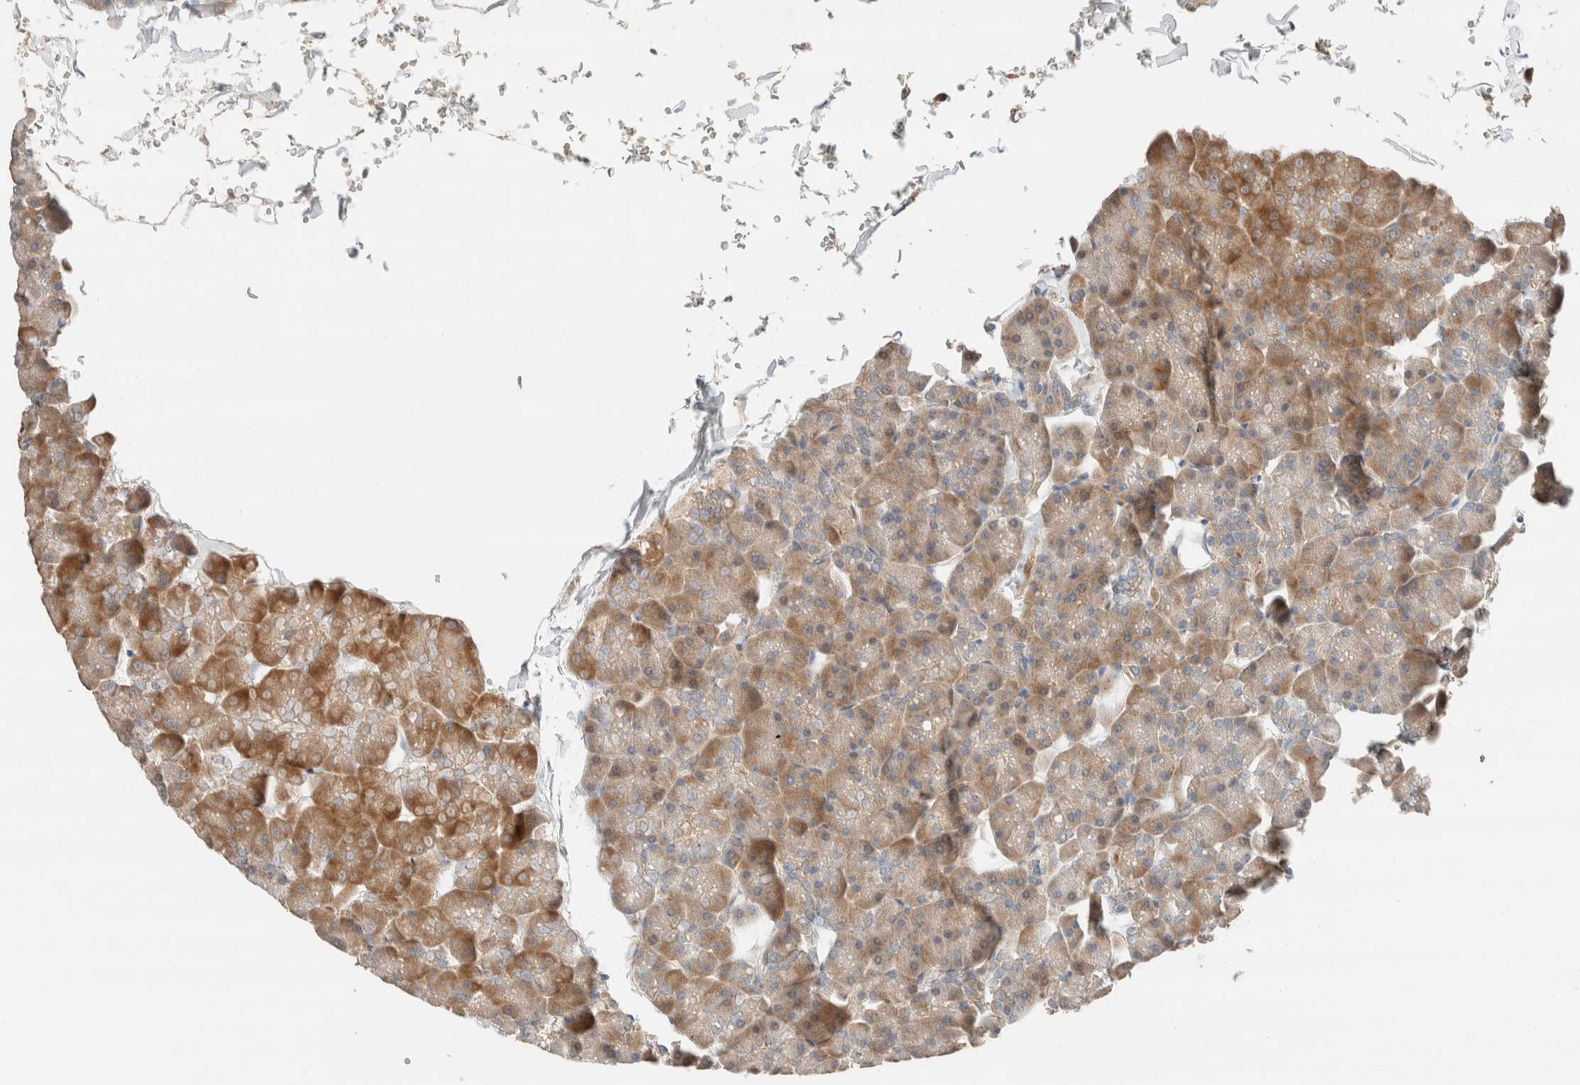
{"staining": {"intensity": "moderate", "quantity": ">75%", "location": "cytoplasmic/membranous"}, "tissue": "pancreas", "cell_type": "Exocrine glandular cells", "image_type": "normal", "snomed": [{"axis": "morphology", "description": "Normal tissue, NOS"}, {"axis": "topography", "description": "Pancreas"}], "caption": "Immunohistochemical staining of benign pancreas demonstrates moderate cytoplasmic/membranous protein expression in approximately >75% of exocrine glandular cells. (brown staining indicates protein expression, while blue staining denotes nuclei).", "gene": "TUBD1", "patient": {"sex": "male", "age": 35}}